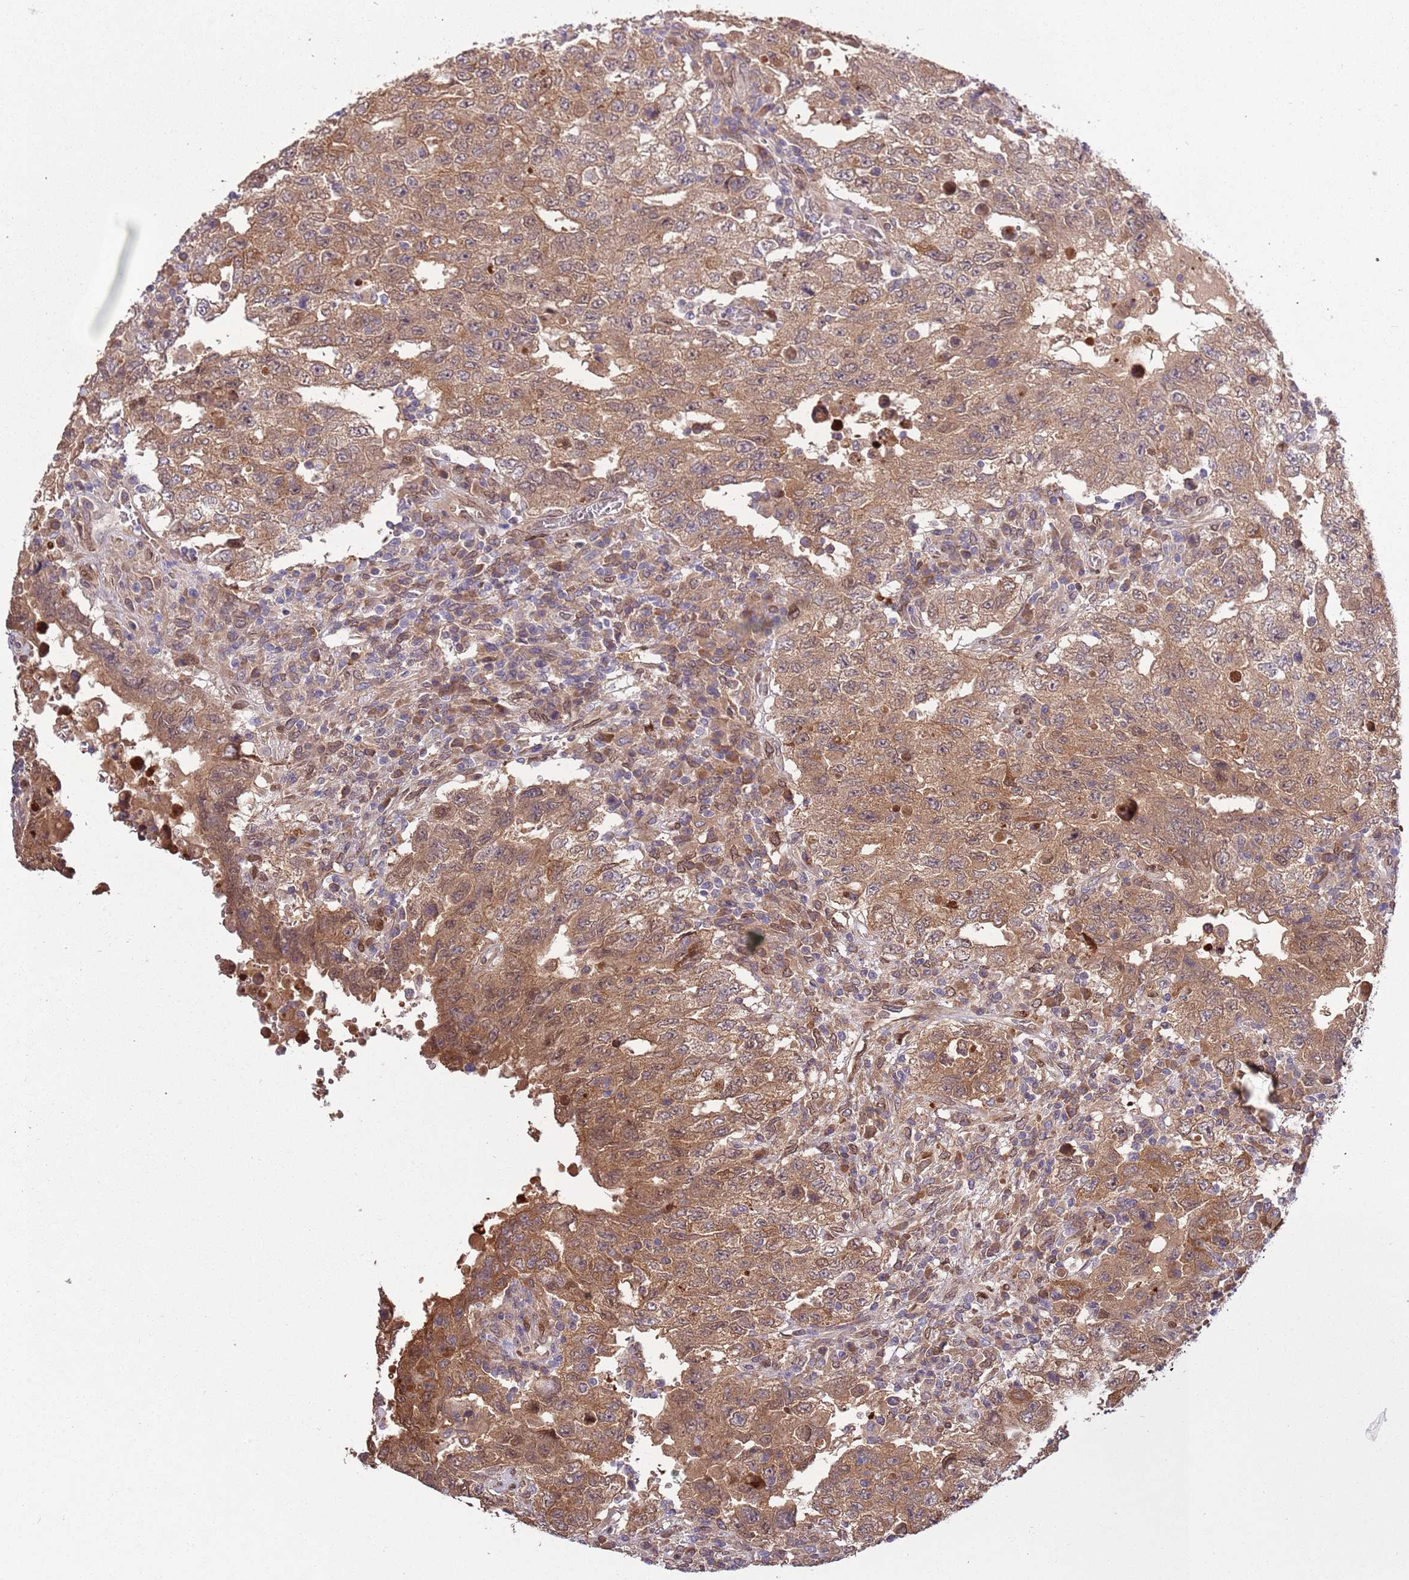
{"staining": {"intensity": "moderate", "quantity": ">75%", "location": "cytoplasmic/membranous"}, "tissue": "testis cancer", "cell_type": "Tumor cells", "image_type": "cancer", "snomed": [{"axis": "morphology", "description": "Carcinoma, Embryonal, NOS"}, {"axis": "topography", "description": "Testis"}], "caption": "Brown immunohistochemical staining in testis cancer reveals moderate cytoplasmic/membranous positivity in about >75% of tumor cells. (Stains: DAB (3,3'-diaminobenzidine) in brown, nuclei in blue, Microscopy: brightfield microscopy at high magnification).", "gene": "ZNF665", "patient": {"sex": "male", "age": 26}}